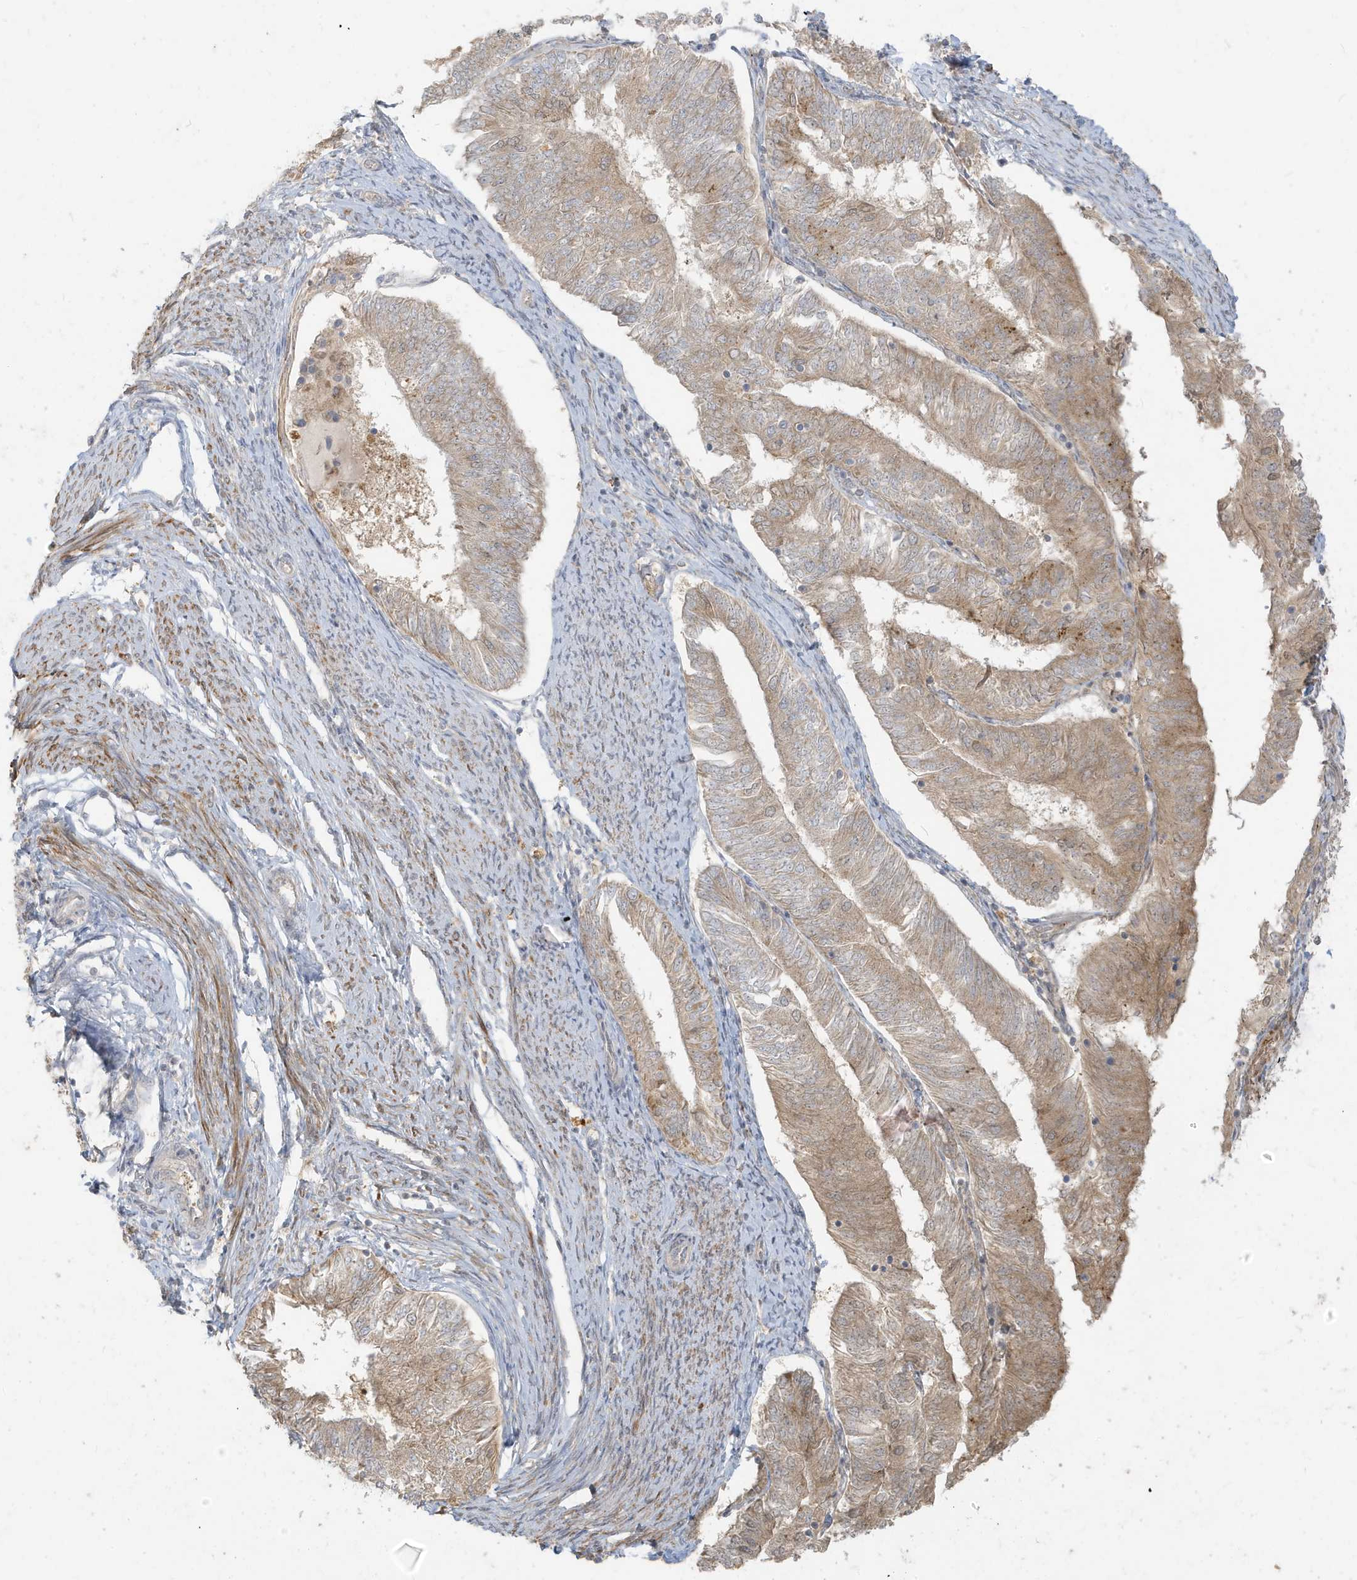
{"staining": {"intensity": "moderate", "quantity": ">75%", "location": "cytoplasmic/membranous"}, "tissue": "endometrial cancer", "cell_type": "Tumor cells", "image_type": "cancer", "snomed": [{"axis": "morphology", "description": "Adenocarcinoma, NOS"}, {"axis": "topography", "description": "Endometrium"}], "caption": "Immunohistochemistry (IHC) histopathology image of adenocarcinoma (endometrial) stained for a protein (brown), which displays medium levels of moderate cytoplasmic/membranous expression in approximately >75% of tumor cells.", "gene": "MCOLN1", "patient": {"sex": "female", "age": 58}}